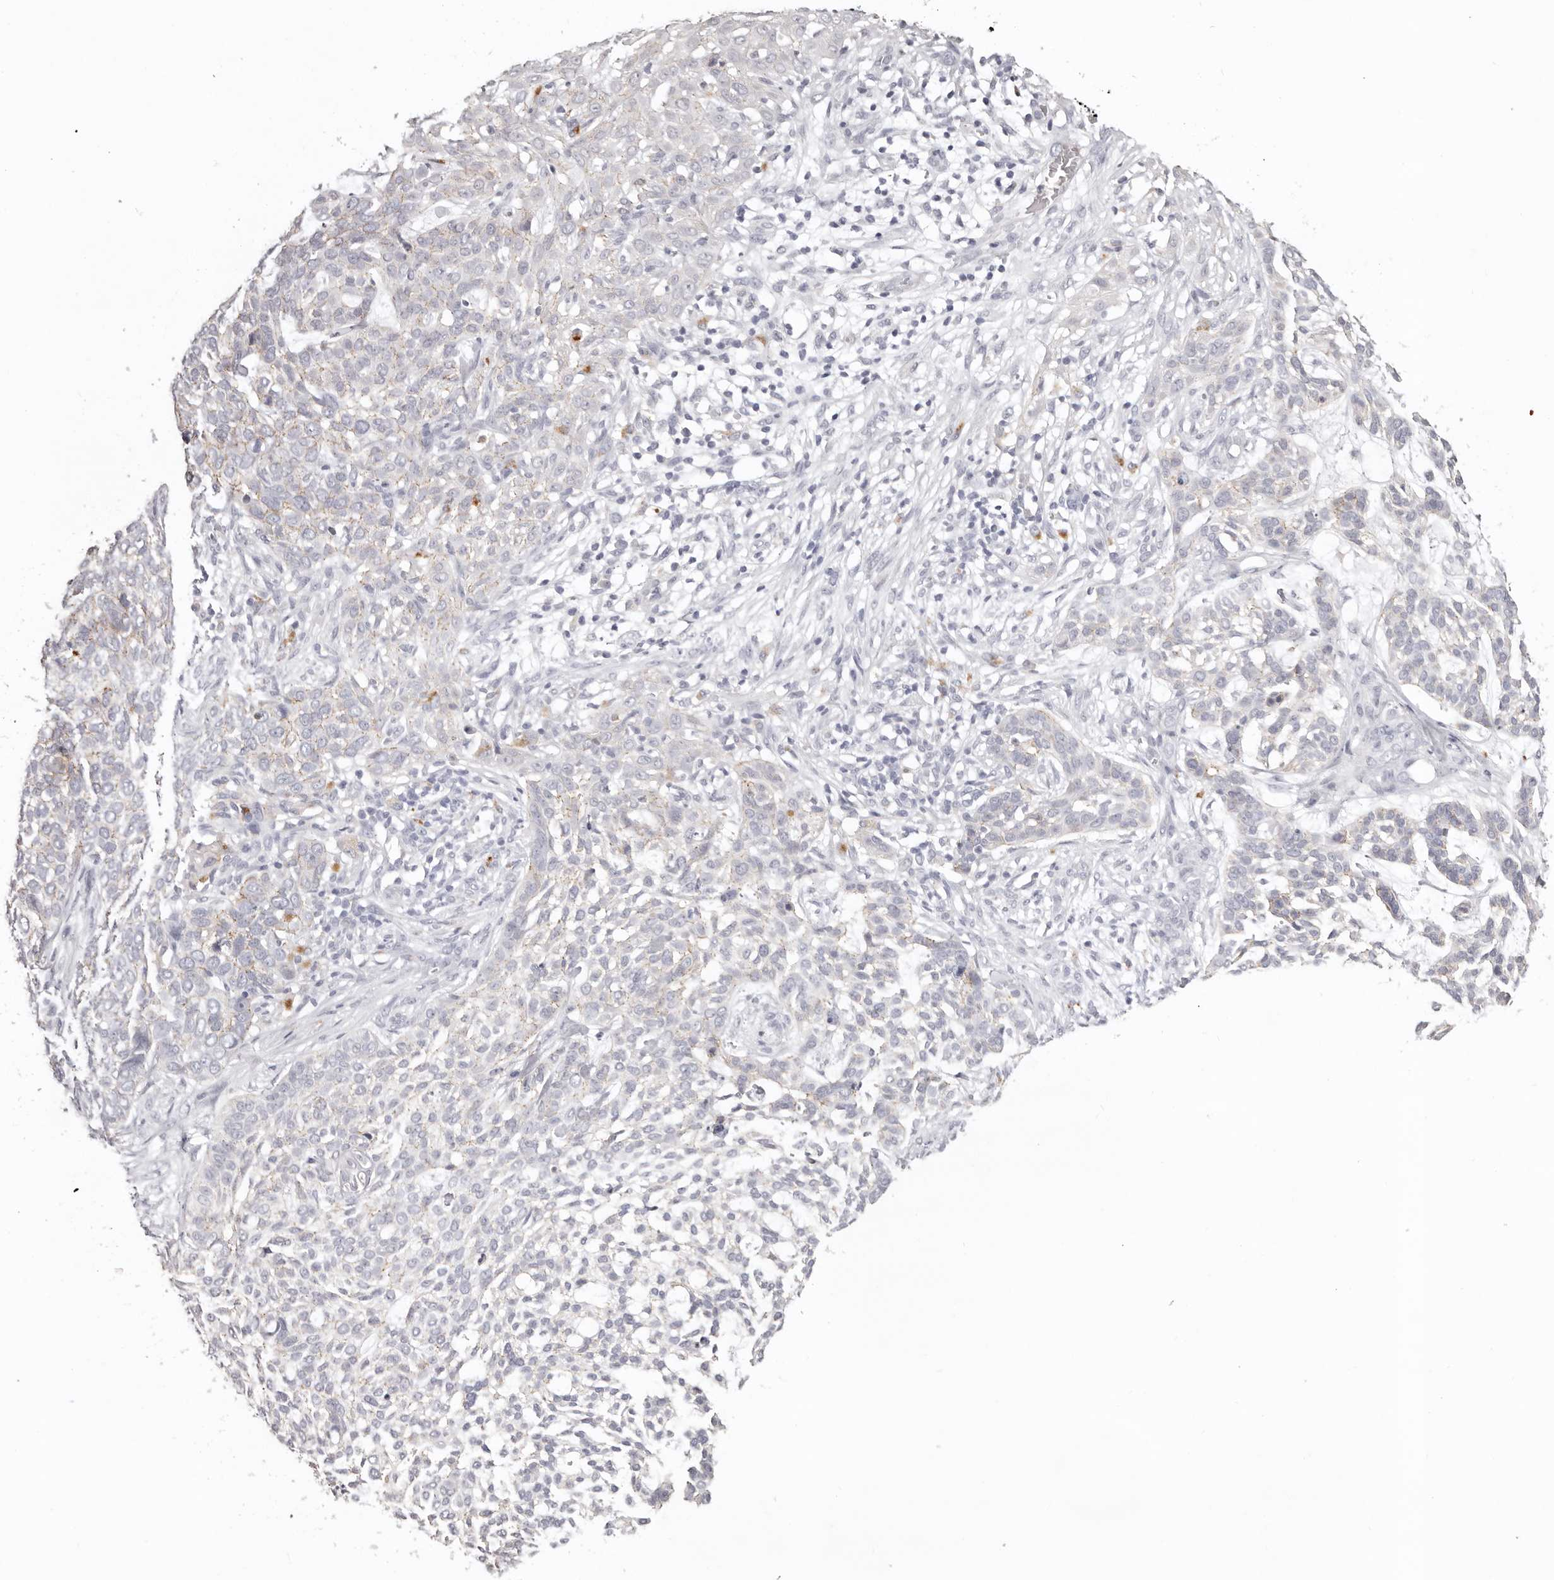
{"staining": {"intensity": "negative", "quantity": "none", "location": "none"}, "tissue": "skin cancer", "cell_type": "Tumor cells", "image_type": "cancer", "snomed": [{"axis": "morphology", "description": "Basal cell carcinoma"}, {"axis": "topography", "description": "Skin"}], "caption": "An immunohistochemistry (IHC) image of skin cancer is shown. There is no staining in tumor cells of skin cancer.", "gene": "PCDHB6", "patient": {"sex": "female", "age": 64}}